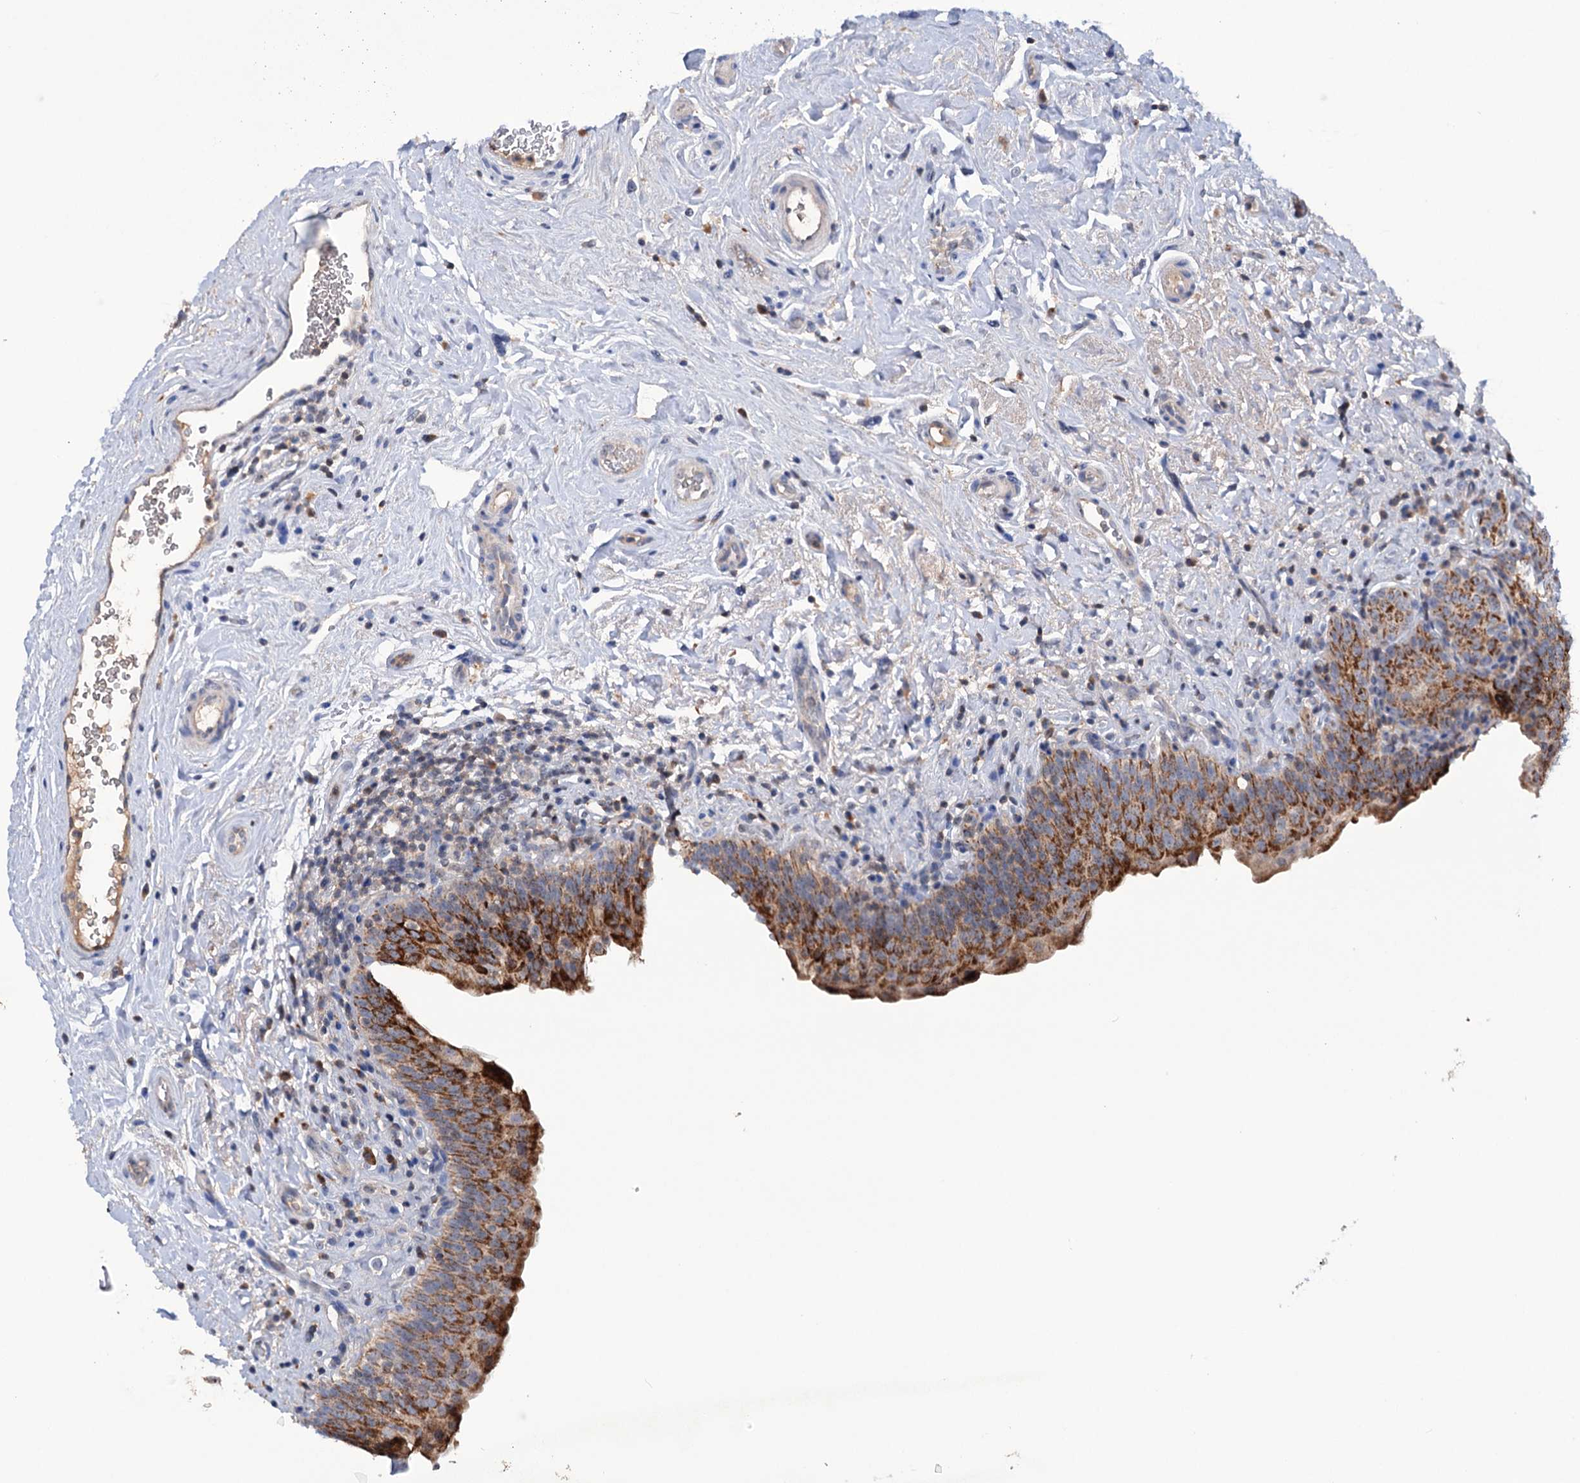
{"staining": {"intensity": "strong", "quantity": "25%-75%", "location": "cytoplasmic/membranous"}, "tissue": "urinary bladder", "cell_type": "Urothelial cells", "image_type": "normal", "snomed": [{"axis": "morphology", "description": "Normal tissue, NOS"}, {"axis": "topography", "description": "Urinary bladder"}], "caption": "Urinary bladder stained for a protein exhibits strong cytoplasmic/membranous positivity in urothelial cells.", "gene": "HTR3B", "patient": {"sex": "male", "age": 83}}